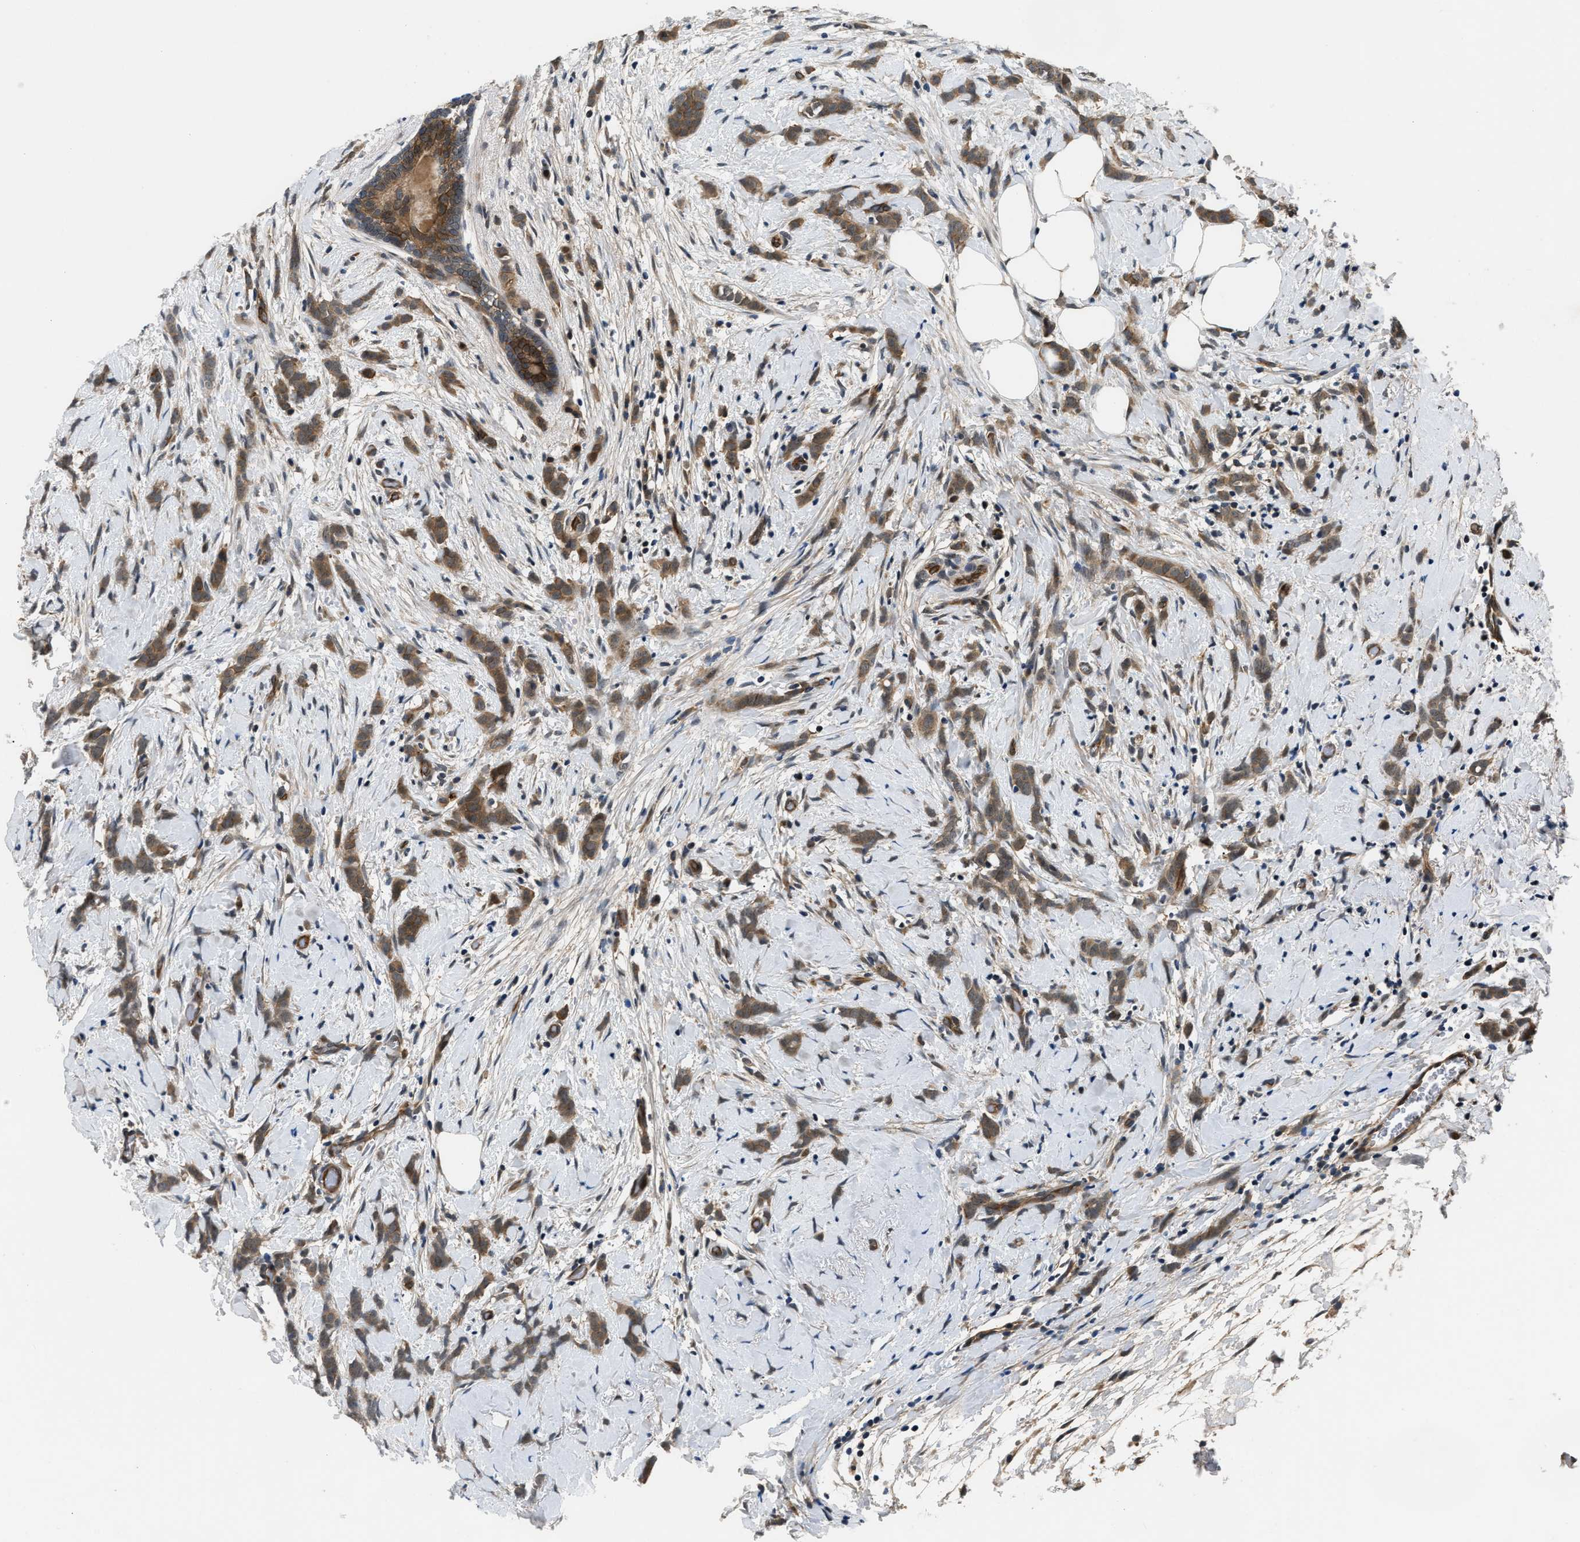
{"staining": {"intensity": "moderate", "quantity": ">75%", "location": "cytoplasmic/membranous"}, "tissue": "breast cancer", "cell_type": "Tumor cells", "image_type": "cancer", "snomed": [{"axis": "morphology", "description": "Lobular carcinoma, in situ"}, {"axis": "morphology", "description": "Lobular carcinoma"}, {"axis": "topography", "description": "Breast"}], "caption": "Approximately >75% of tumor cells in breast lobular carcinoma in situ display moderate cytoplasmic/membranous protein positivity as visualized by brown immunohistochemical staining.", "gene": "COPS2", "patient": {"sex": "female", "age": 41}}